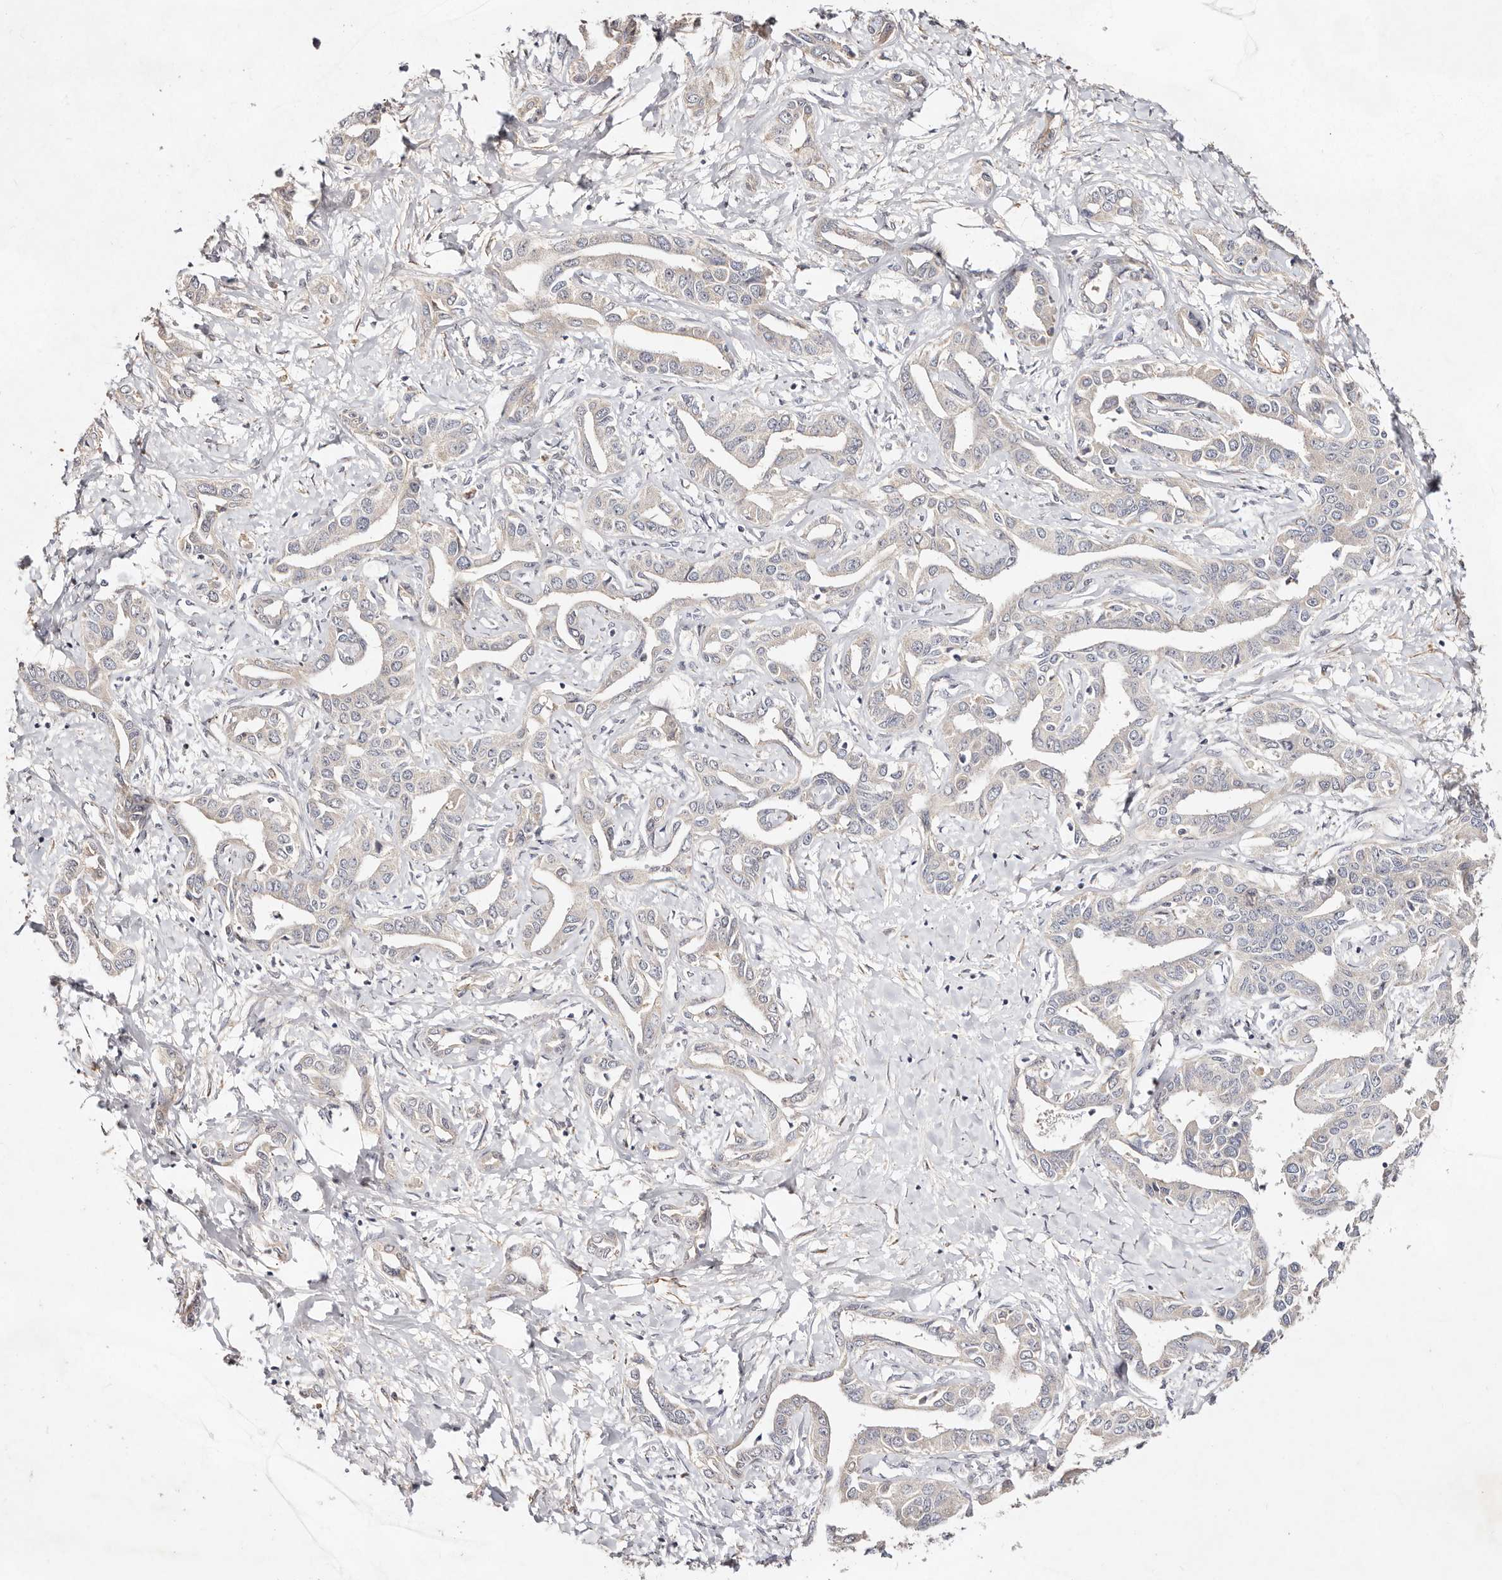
{"staining": {"intensity": "negative", "quantity": "none", "location": "none"}, "tissue": "liver cancer", "cell_type": "Tumor cells", "image_type": "cancer", "snomed": [{"axis": "morphology", "description": "Cholangiocarcinoma"}, {"axis": "topography", "description": "Liver"}], "caption": "Liver cholangiocarcinoma was stained to show a protein in brown. There is no significant positivity in tumor cells.", "gene": "MTMR11", "patient": {"sex": "male", "age": 59}}